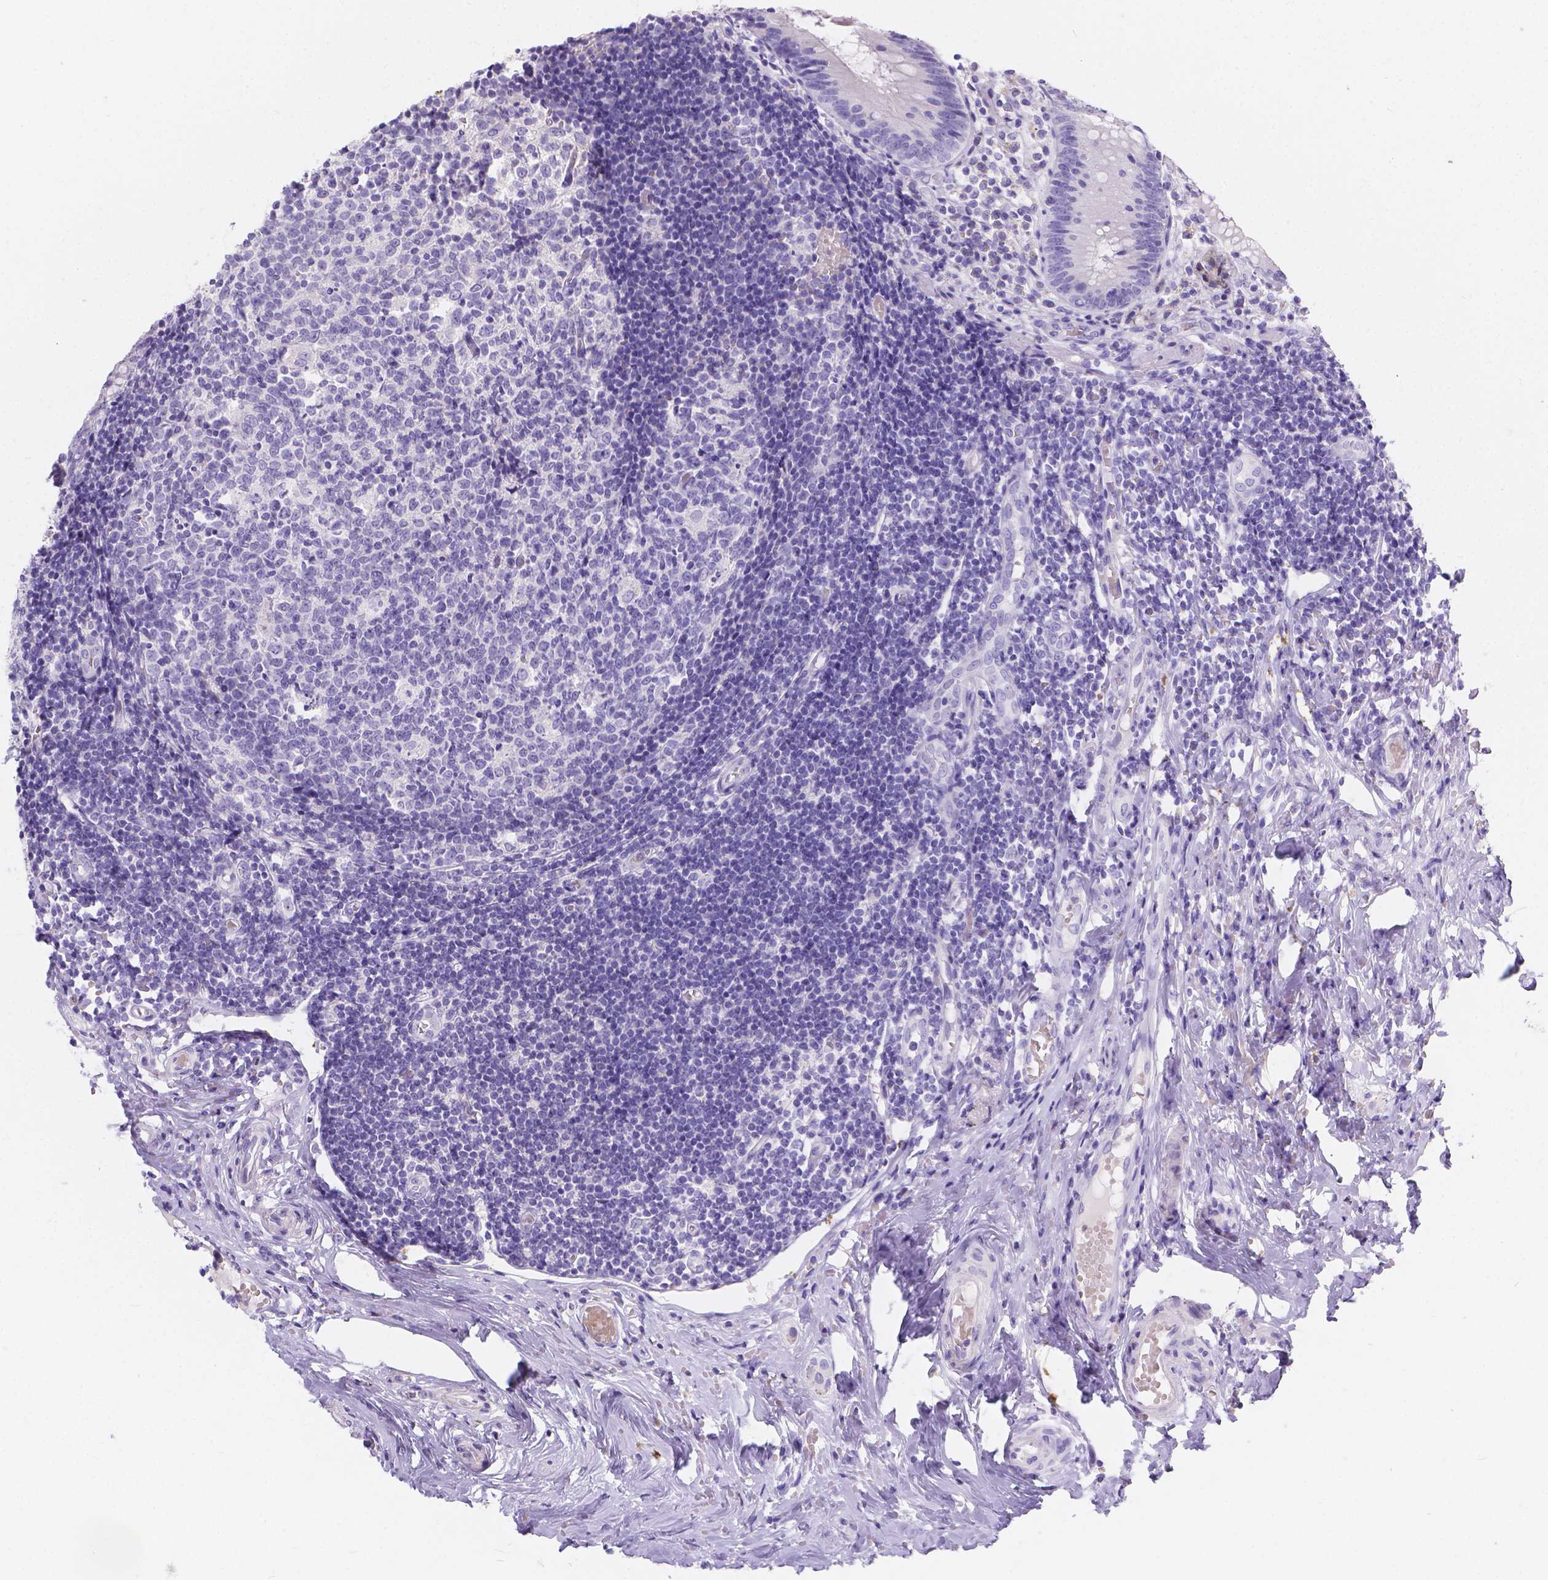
{"staining": {"intensity": "negative", "quantity": "none", "location": "none"}, "tissue": "appendix", "cell_type": "Glandular cells", "image_type": "normal", "snomed": [{"axis": "morphology", "description": "Normal tissue, NOS"}, {"axis": "topography", "description": "Appendix"}], "caption": "The immunohistochemistry (IHC) image has no significant expression in glandular cells of appendix. The staining is performed using DAB (3,3'-diaminobenzidine) brown chromogen with nuclei counter-stained in using hematoxylin.", "gene": "GNRHR", "patient": {"sex": "female", "age": 32}}